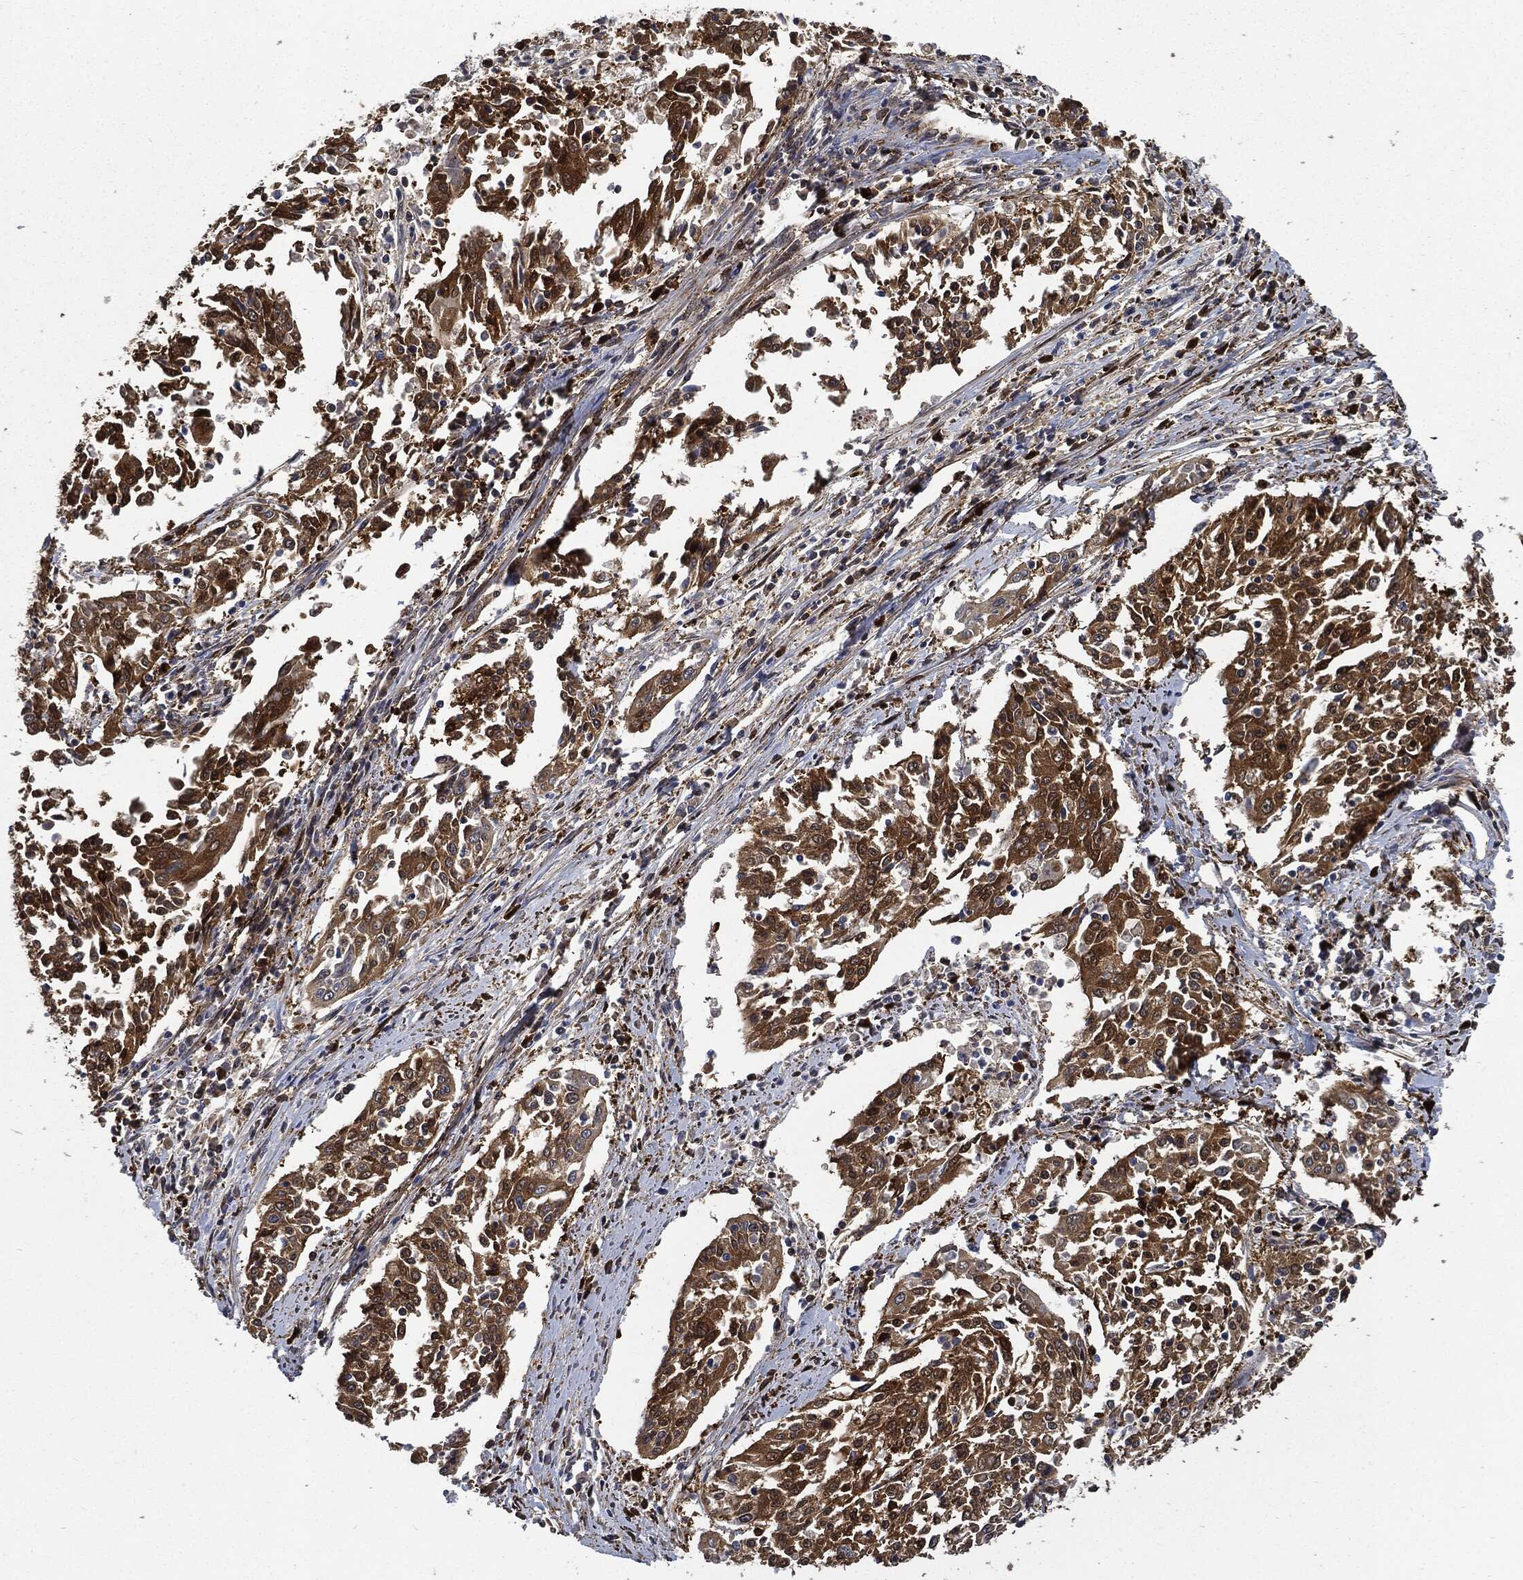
{"staining": {"intensity": "moderate", "quantity": ">75%", "location": "cytoplasmic/membranous"}, "tissue": "cervical cancer", "cell_type": "Tumor cells", "image_type": "cancer", "snomed": [{"axis": "morphology", "description": "Squamous cell carcinoma, NOS"}, {"axis": "topography", "description": "Cervix"}], "caption": "A micrograph showing moderate cytoplasmic/membranous staining in approximately >75% of tumor cells in squamous cell carcinoma (cervical), as visualized by brown immunohistochemical staining.", "gene": "PRDX2", "patient": {"sex": "female", "age": 41}}